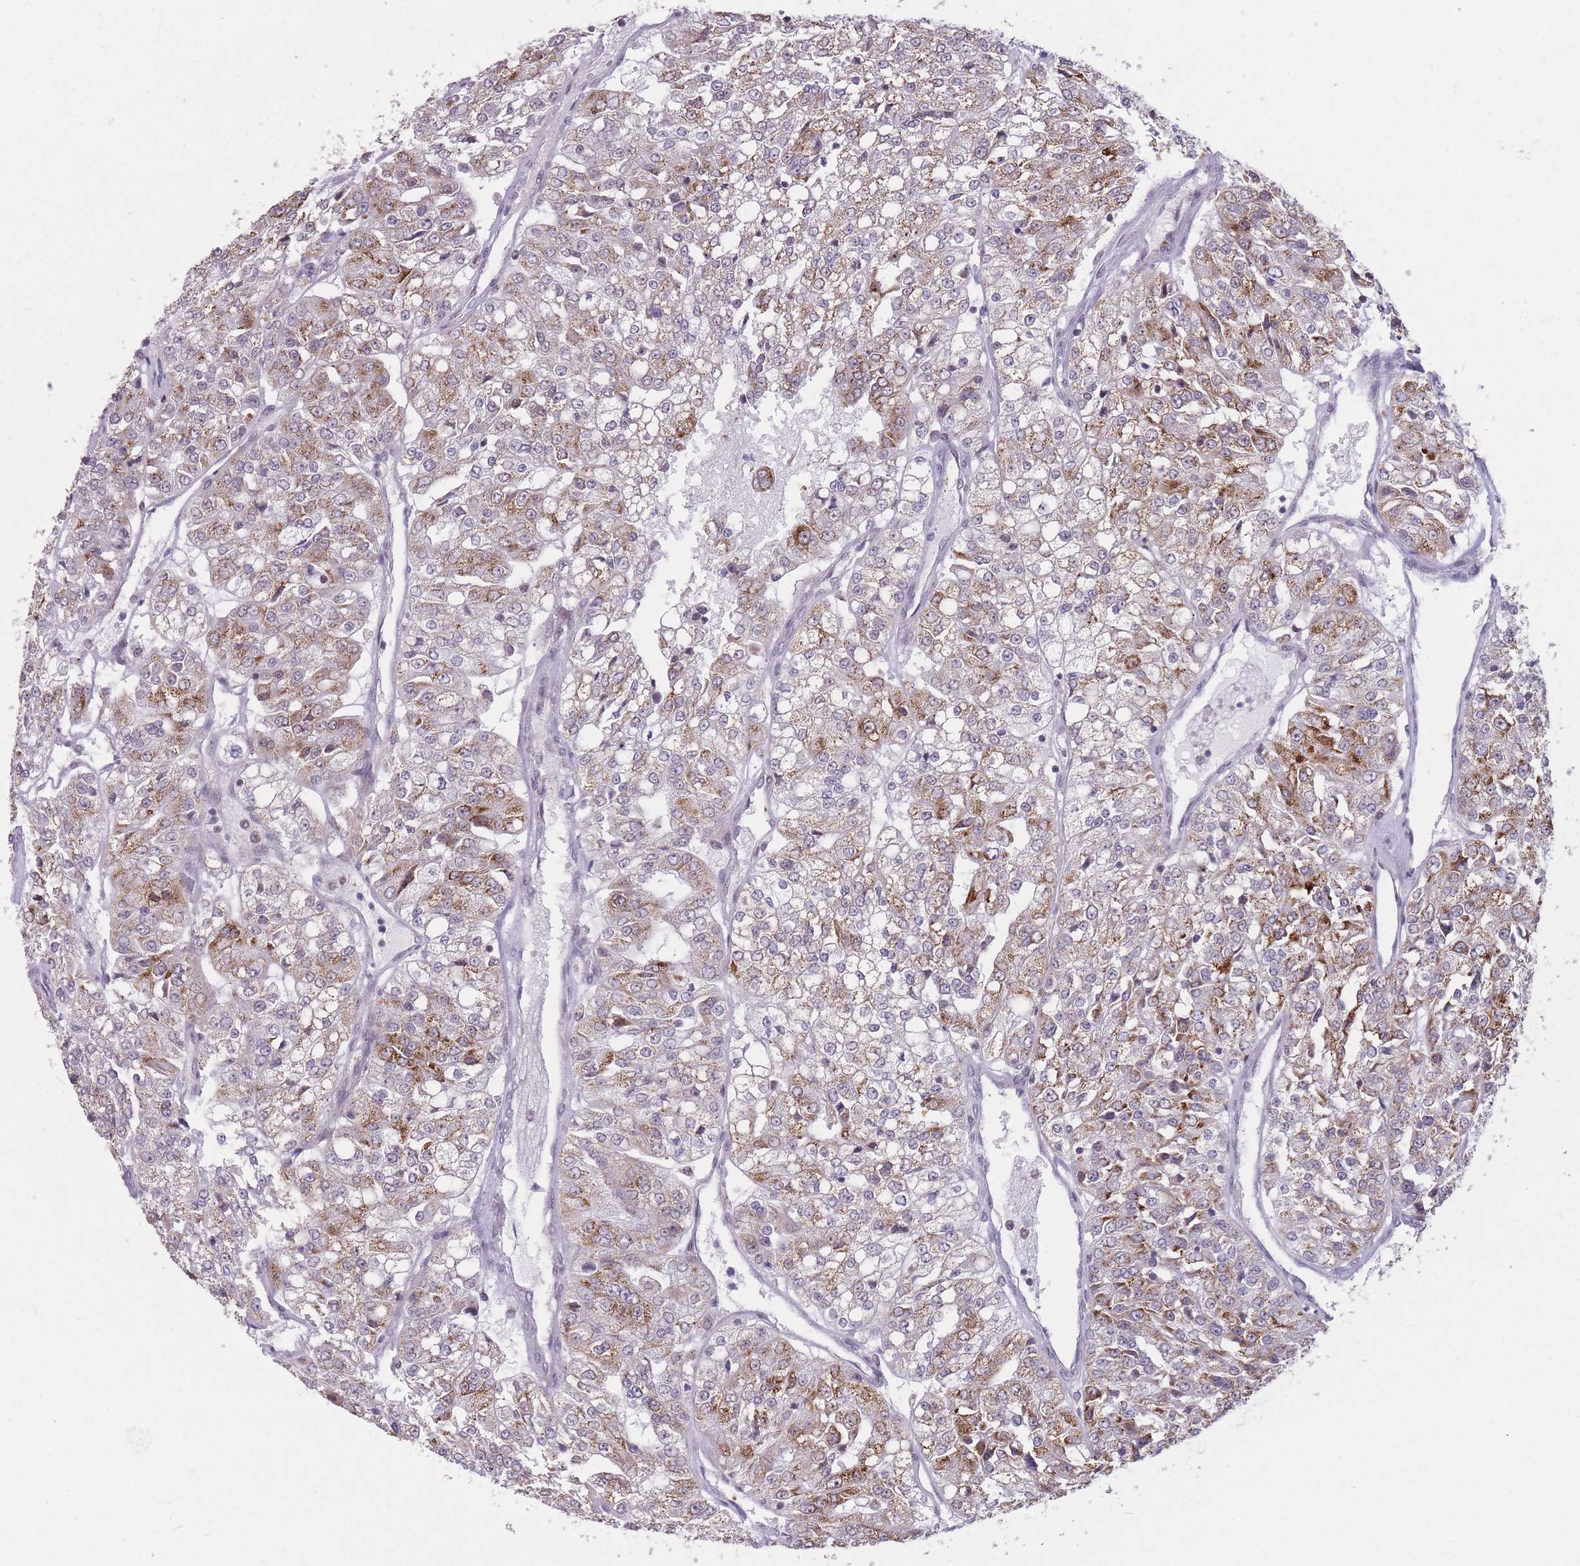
{"staining": {"intensity": "moderate", "quantity": "25%-75%", "location": "cytoplasmic/membranous"}, "tissue": "renal cancer", "cell_type": "Tumor cells", "image_type": "cancer", "snomed": [{"axis": "morphology", "description": "Adenocarcinoma, NOS"}, {"axis": "topography", "description": "Kidney"}], "caption": "Approximately 25%-75% of tumor cells in renal cancer (adenocarcinoma) reveal moderate cytoplasmic/membranous protein staining as visualized by brown immunohistochemical staining.", "gene": "DPYSL4", "patient": {"sex": "female", "age": 63}}